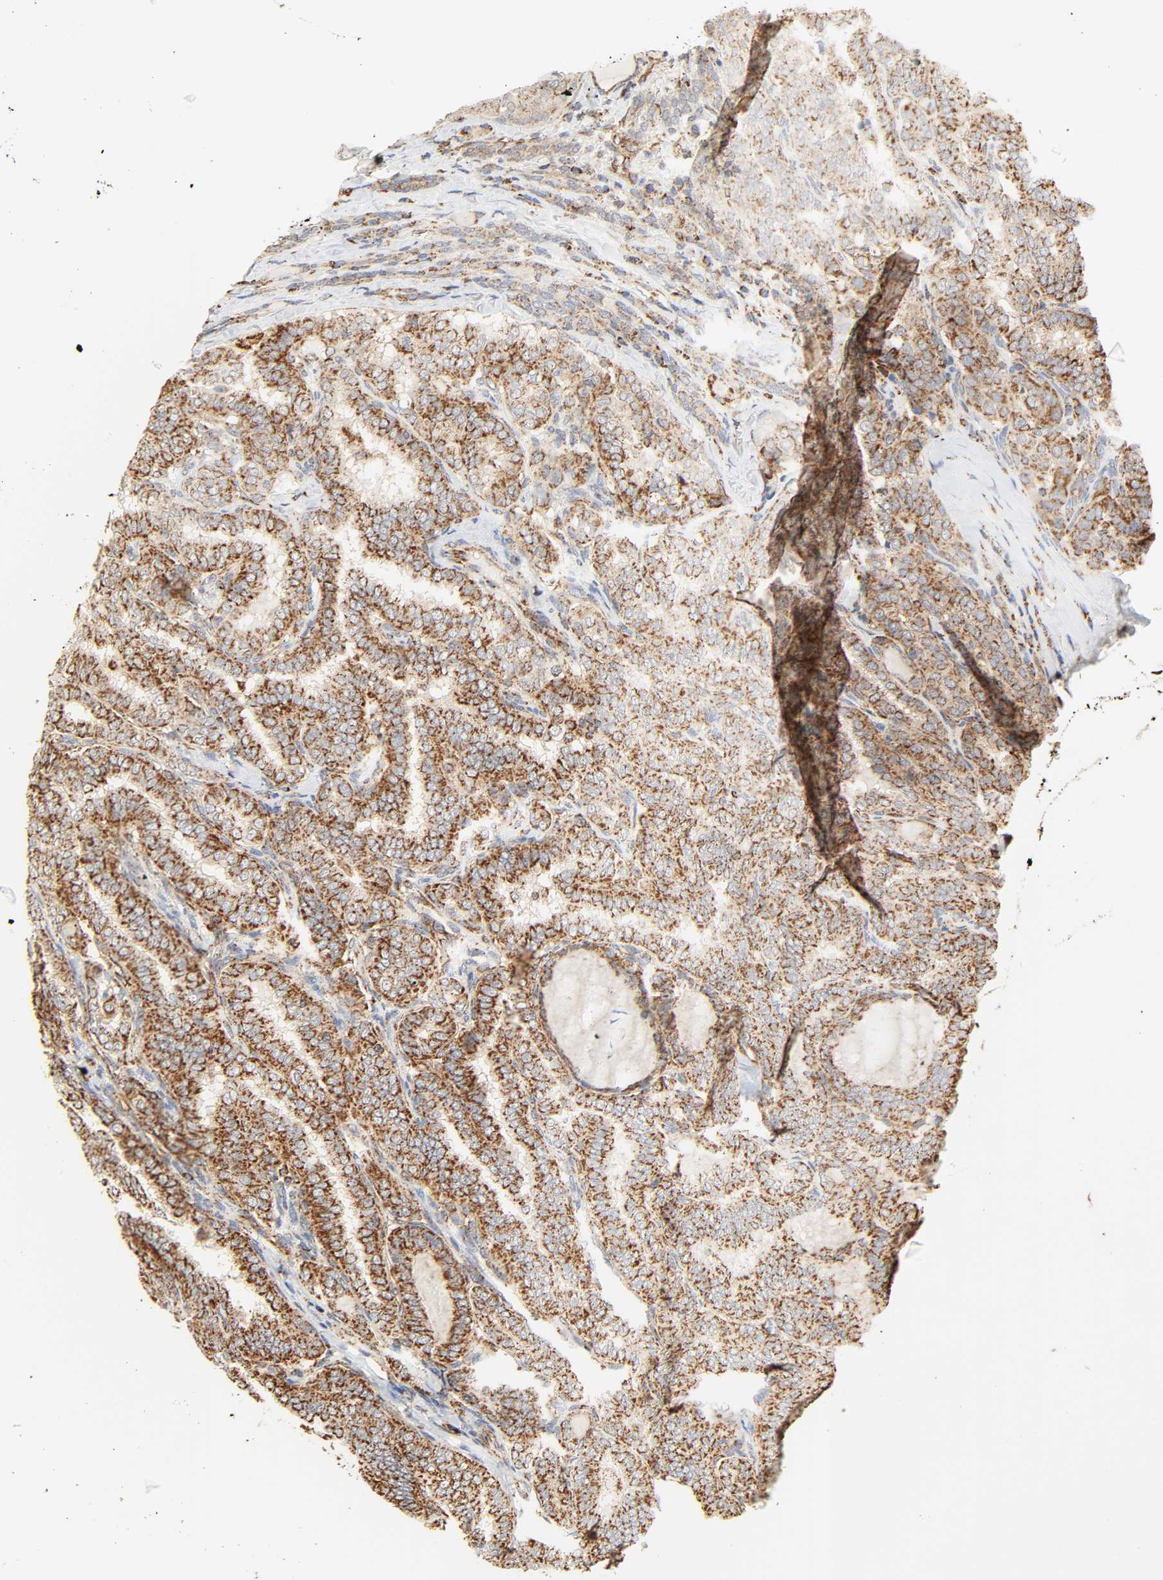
{"staining": {"intensity": "strong", "quantity": ">75%", "location": "cytoplasmic/membranous"}, "tissue": "thyroid cancer", "cell_type": "Tumor cells", "image_type": "cancer", "snomed": [{"axis": "morphology", "description": "Papillary adenocarcinoma, NOS"}, {"axis": "topography", "description": "Thyroid gland"}], "caption": "The micrograph shows a brown stain indicating the presence of a protein in the cytoplasmic/membranous of tumor cells in thyroid papillary adenocarcinoma. (brown staining indicates protein expression, while blue staining denotes nuclei).", "gene": "ZMAT5", "patient": {"sex": "female", "age": 30}}